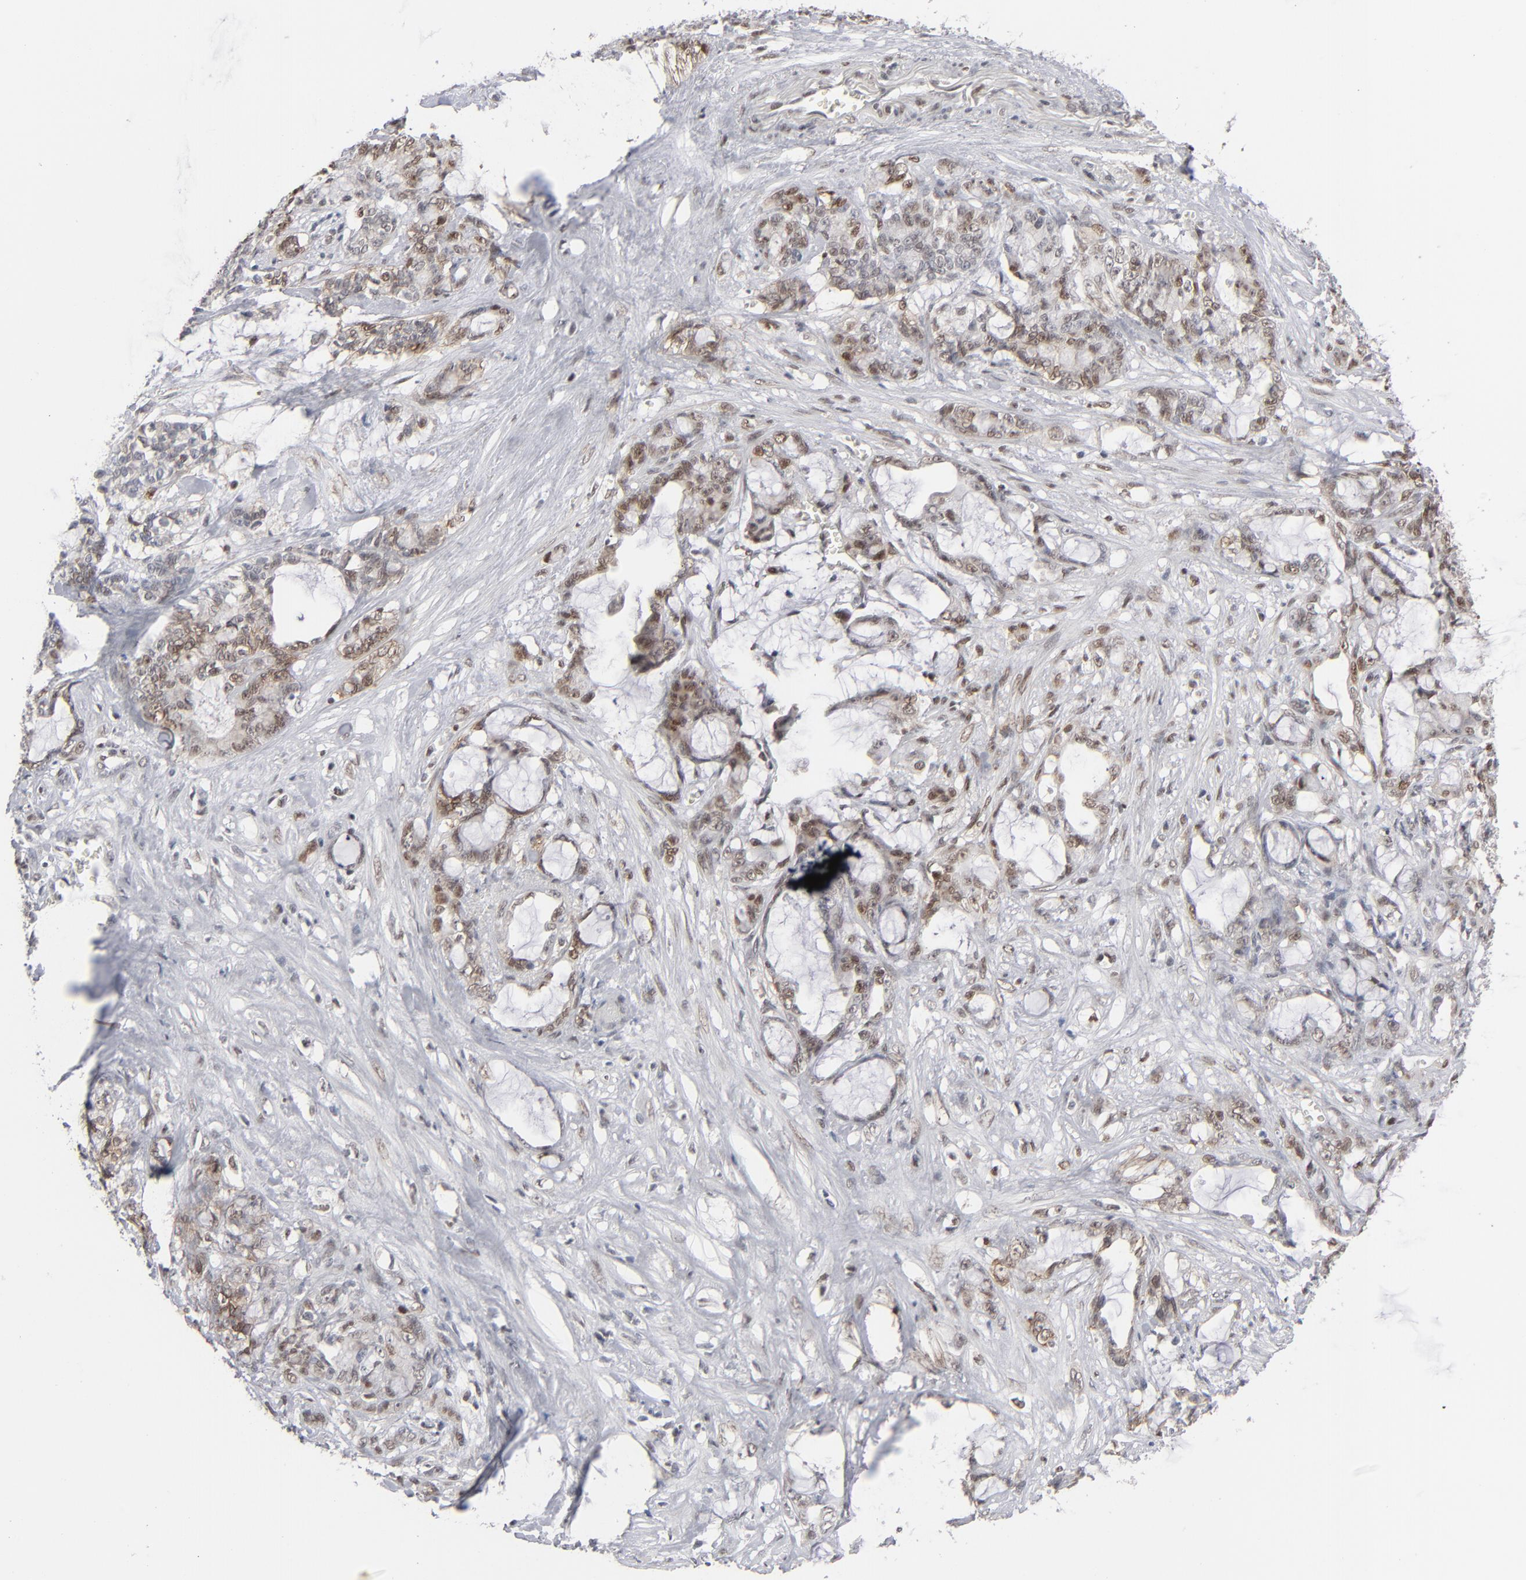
{"staining": {"intensity": "moderate", "quantity": ">75%", "location": "nuclear"}, "tissue": "pancreatic cancer", "cell_type": "Tumor cells", "image_type": "cancer", "snomed": [{"axis": "morphology", "description": "Adenocarcinoma, NOS"}, {"axis": "topography", "description": "Pancreas"}], "caption": "Pancreatic cancer (adenocarcinoma) stained with a brown dye reveals moderate nuclear positive staining in about >75% of tumor cells.", "gene": "IRF9", "patient": {"sex": "female", "age": 73}}